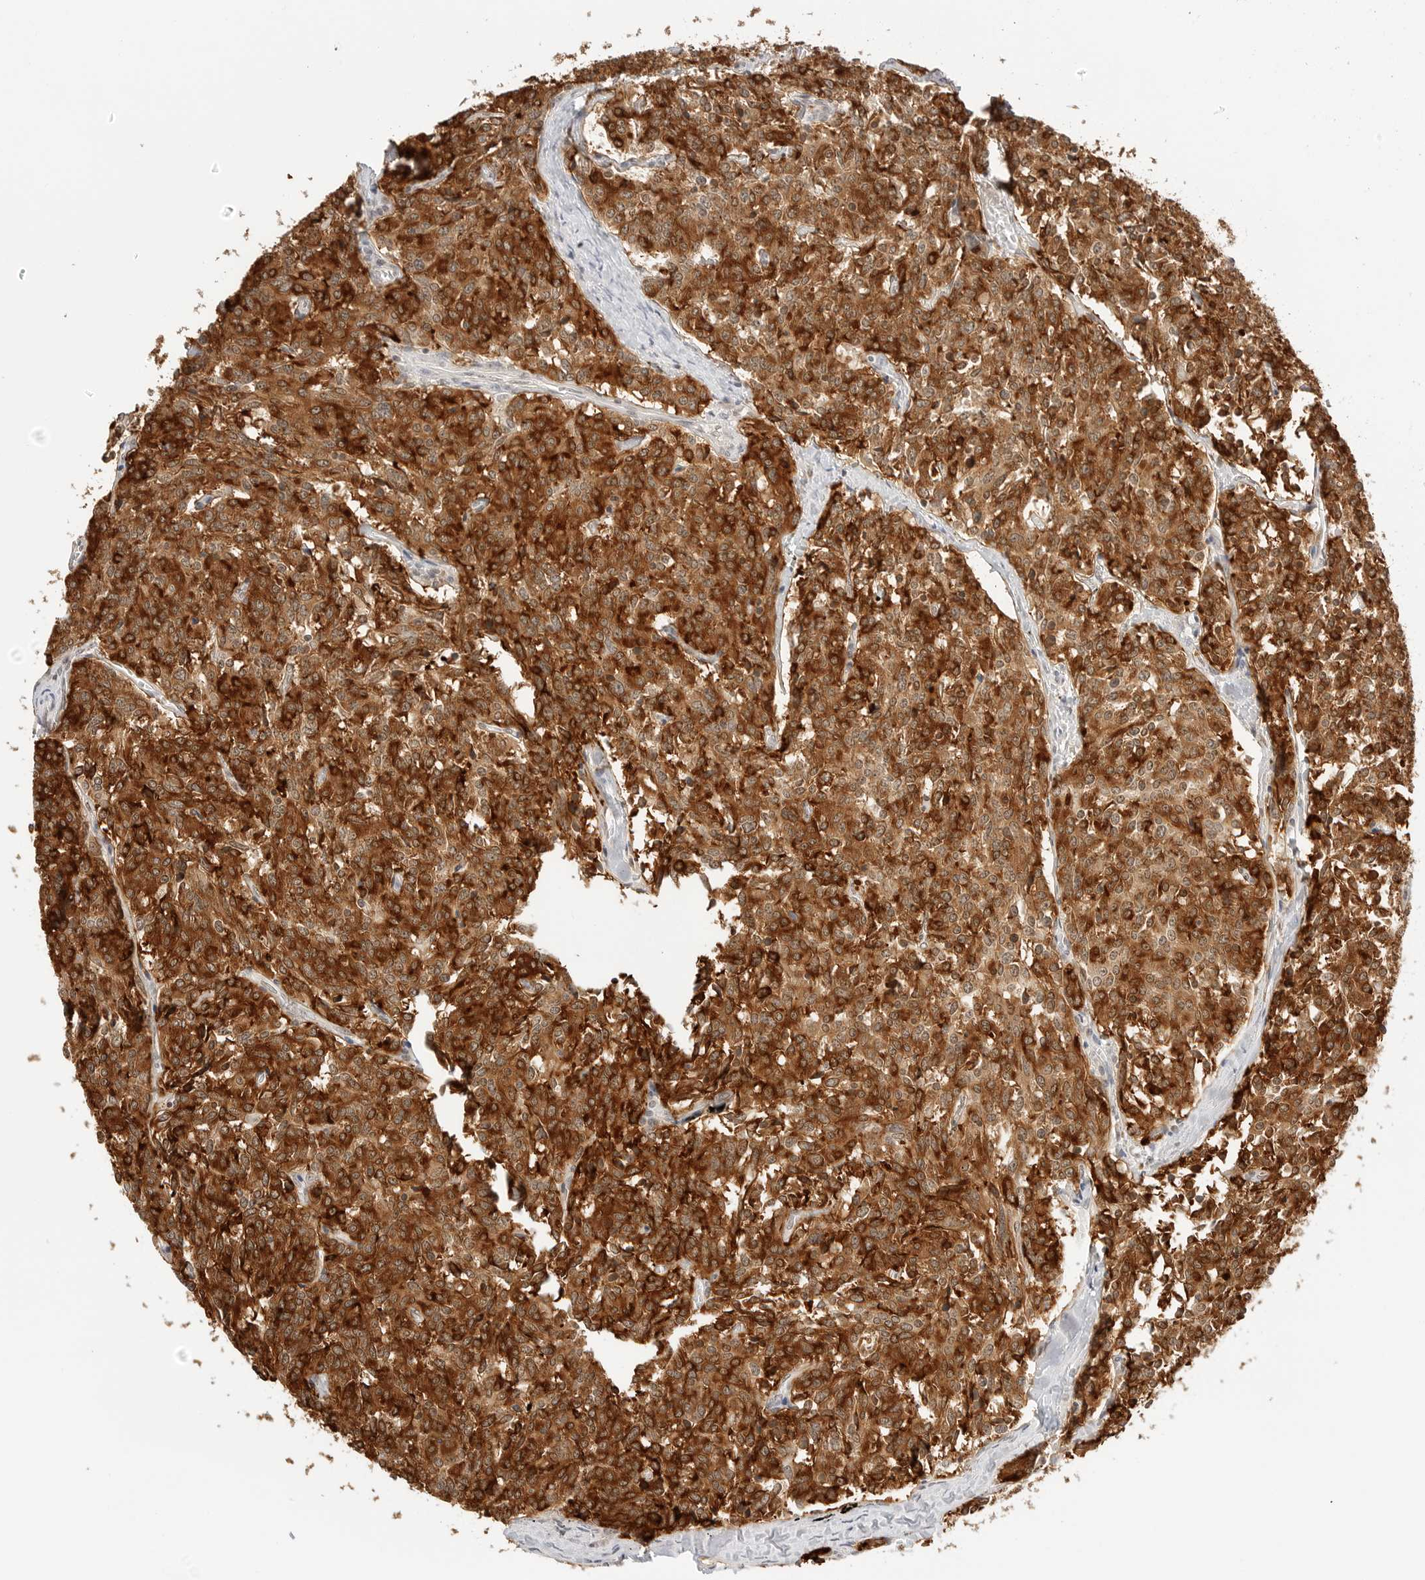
{"staining": {"intensity": "strong", "quantity": ">75%", "location": "cytoplasmic/membranous"}, "tissue": "carcinoid", "cell_type": "Tumor cells", "image_type": "cancer", "snomed": [{"axis": "morphology", "description": "Carcinoid, malignant, NOS"}, {"axis": "topography", "description": "Lung"}], "caption": "Protein staining of carcinoid tissue displays strong cytoplasmic/membranous positivity in about >75% of tumor cells. (brown staining indicates protein expression, while blue staining denotes nuclei).", "gene": "SEPTIN4", "patient": {"sex": "female", "age": 46}}